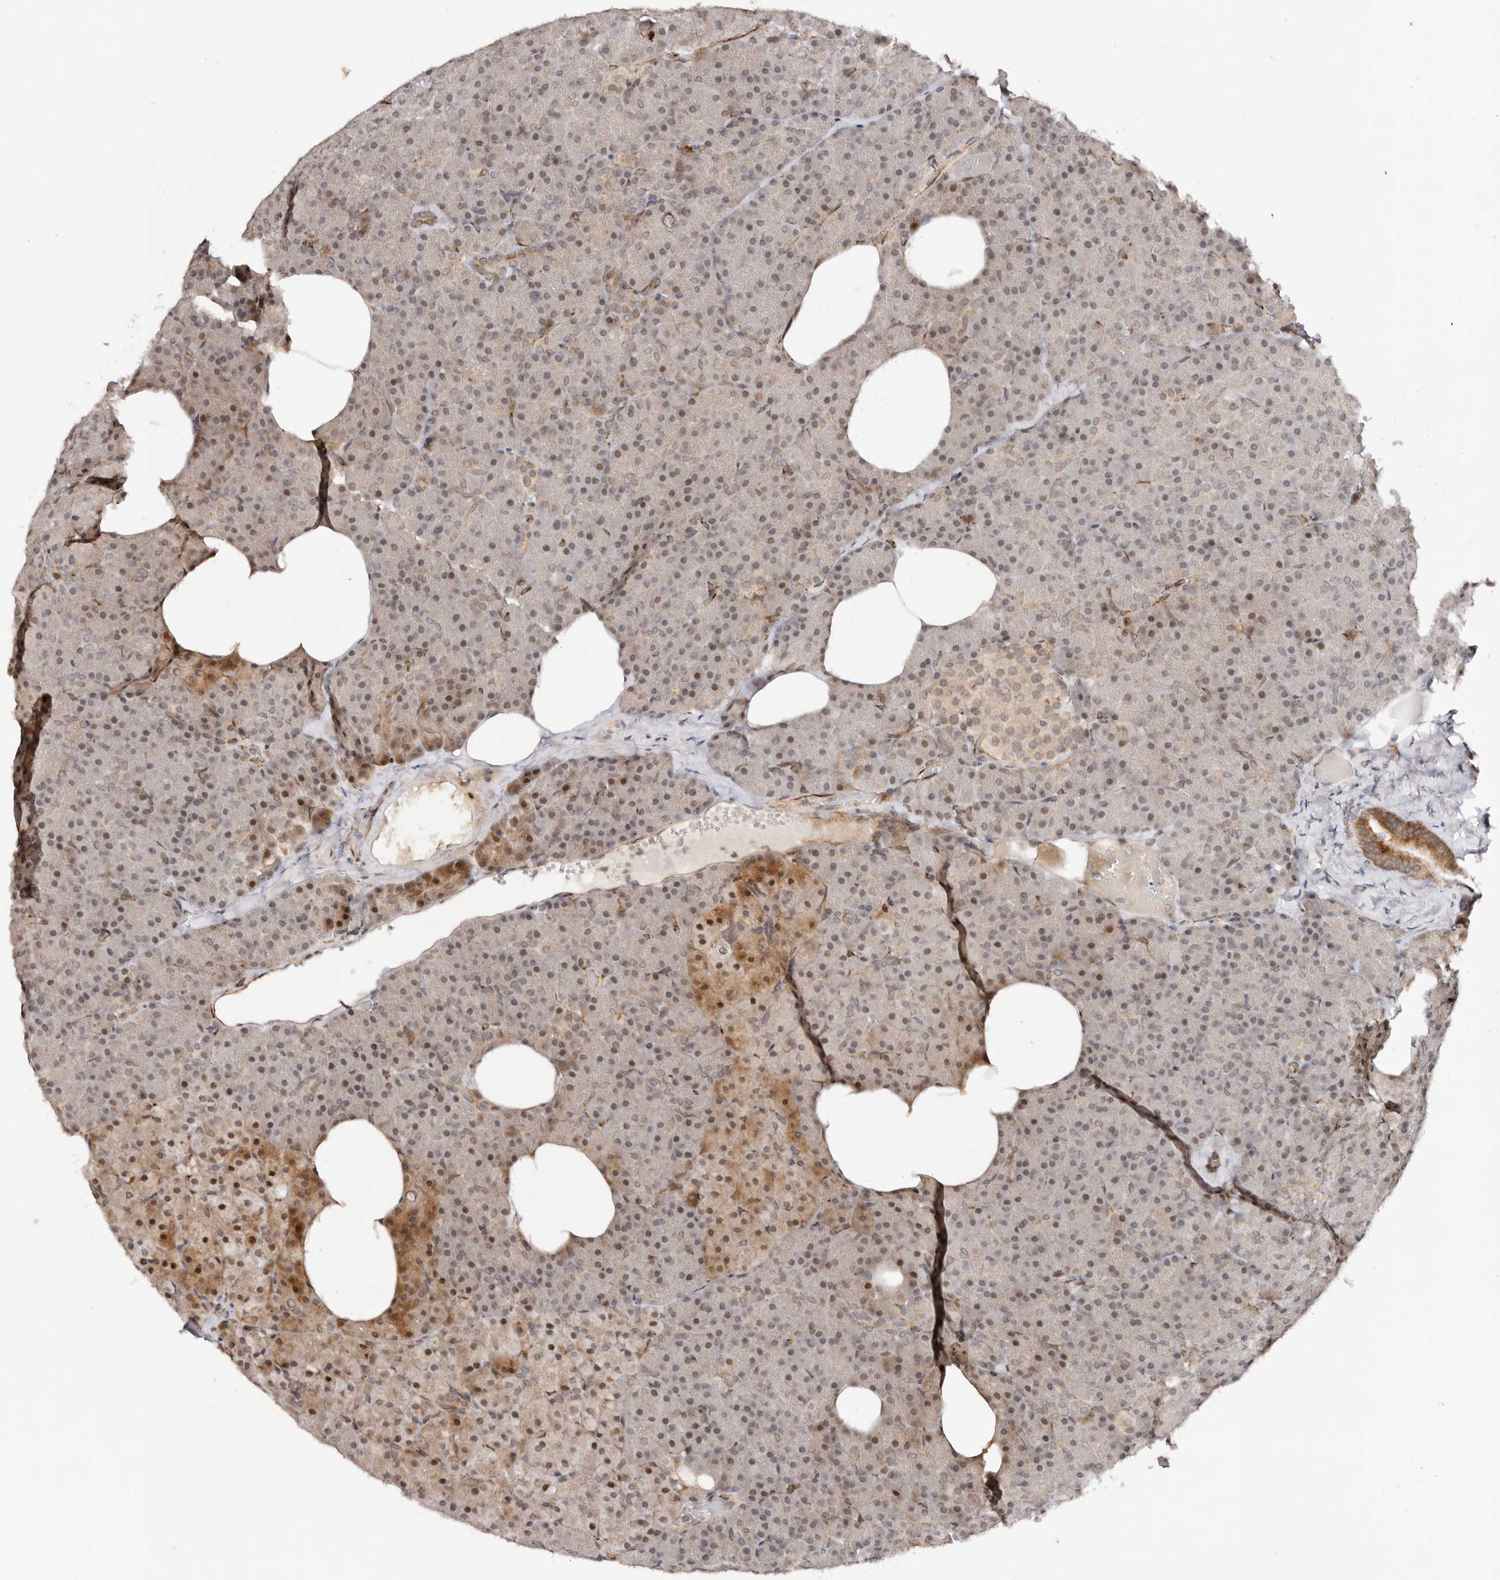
{"staining": {"intensity": "moderate", "quantity": "<25%", "location": "cytoplasmic/membranous,nuclear"}, "tissue": "pancreas", "cell_type": "Exocrine glandular cells", "image_type": "normal", "snomed": [{"axis": "morphology", "description": "Normal tissue, NOS"}, {"axis": "morphology", "description": "Carcinoid, malignant, NOS"}, {"axis": "topography", "description": "Pancreas"}], "caption": "Immunohistochemistry (DAB) staining of normal pancreas shows moderate cytoplasmic/membranous,nuclear protein staining in about <25% of exocrine glandular cells. (DAB IHC with brightfield microscopy, high magnification).", "gene": "BCL2L15", "patient": {"sex": "female", "age": 35}}